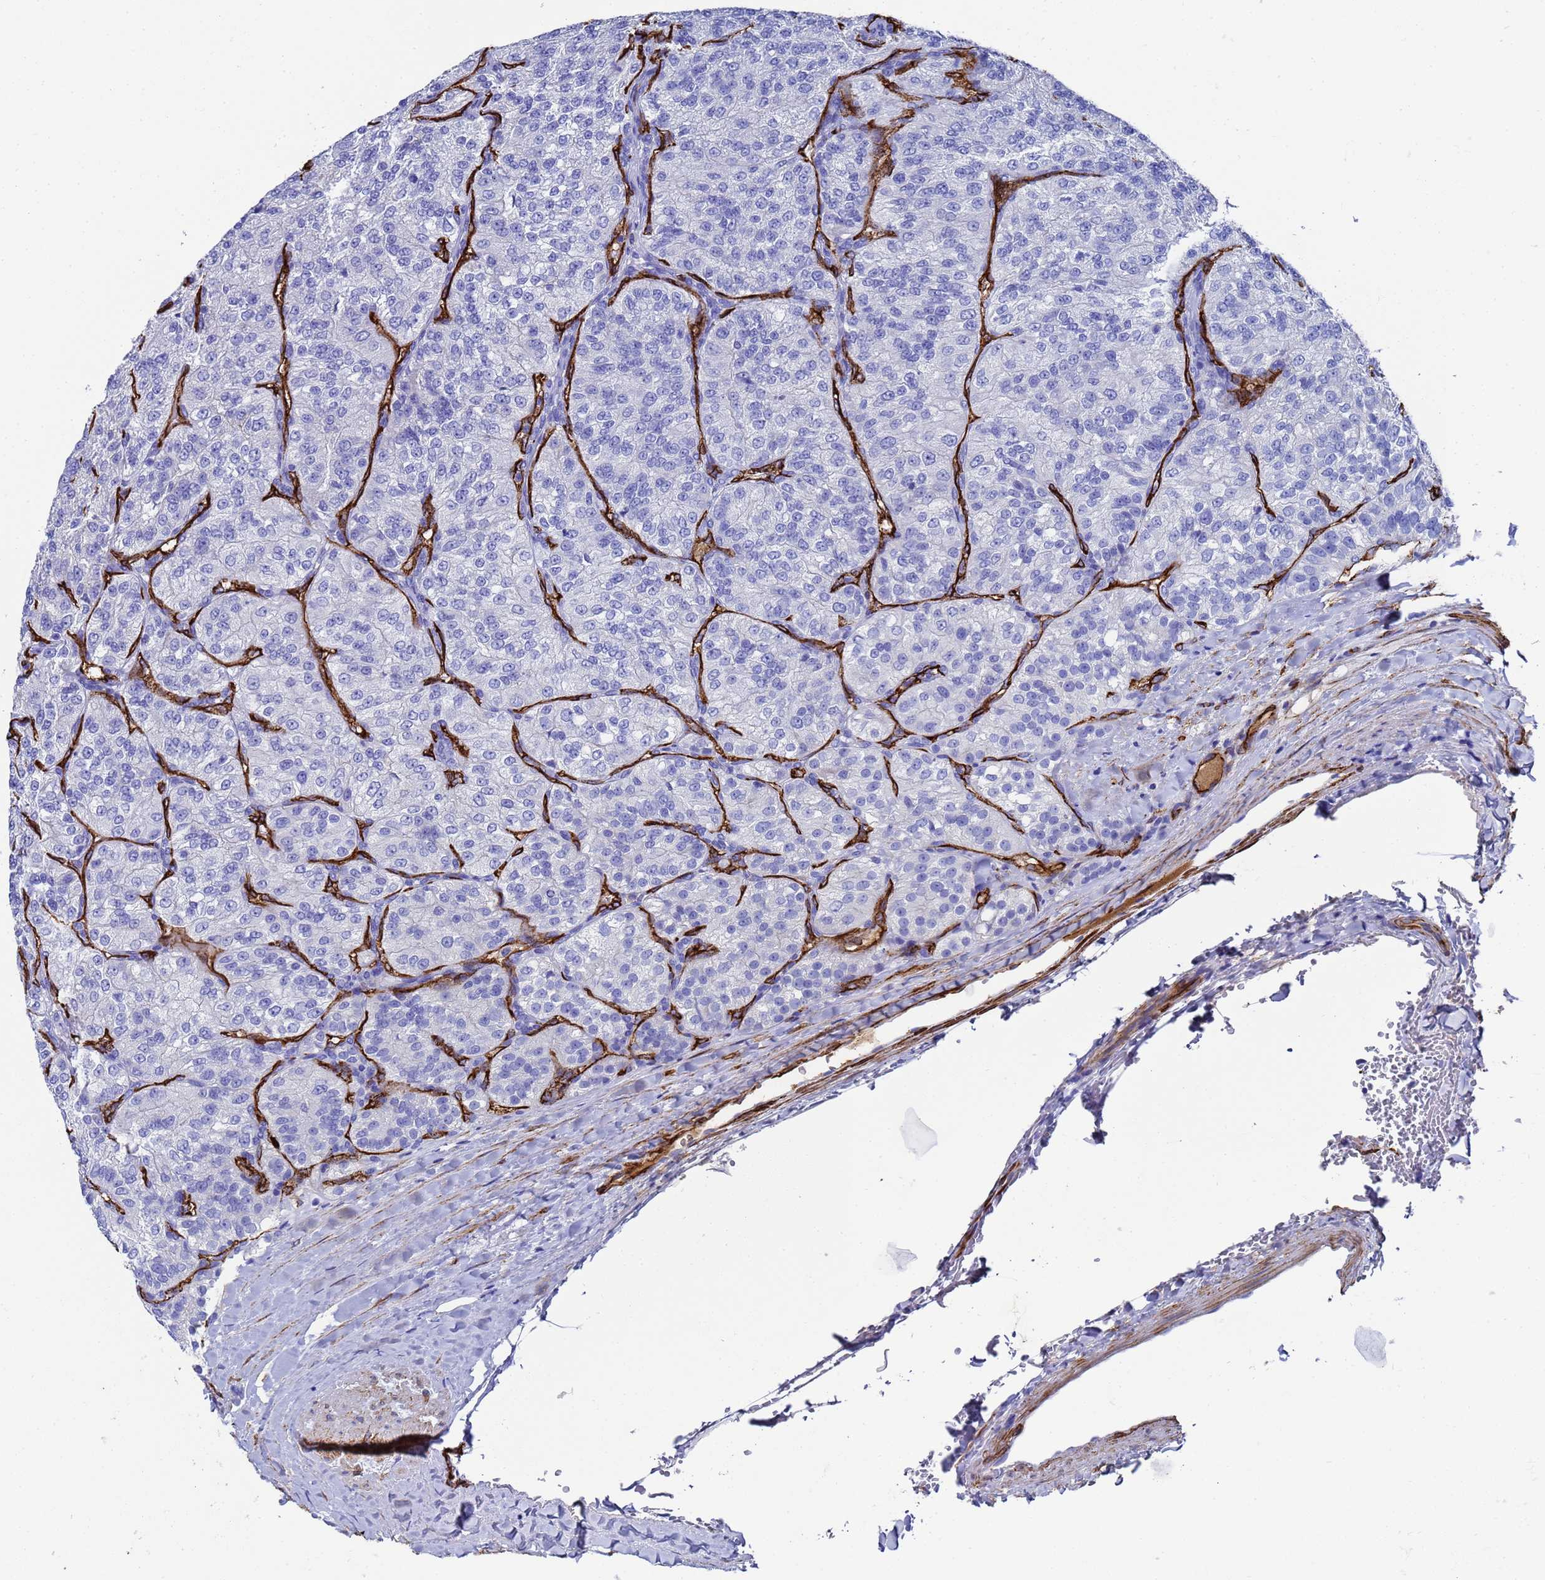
{"staining": {"intensity": "negative", "quantity": "none", "location": "none"}, "tissue": "renal cancer", "cell_type": "Tumor cells", "image_type": "cancer", "snomed": [{"axis": "morphology", "description": "Adenocarcinoma, NOS"}, {"axis": "topography", "description": "Kidney"}], "caption": "Renal adenocarcinoma was stained to show a protein in brown. There is no significant positivity in tumor cells.", "gene": "ADIPOQ", "patient": {"sex": "female", "age": 63}}